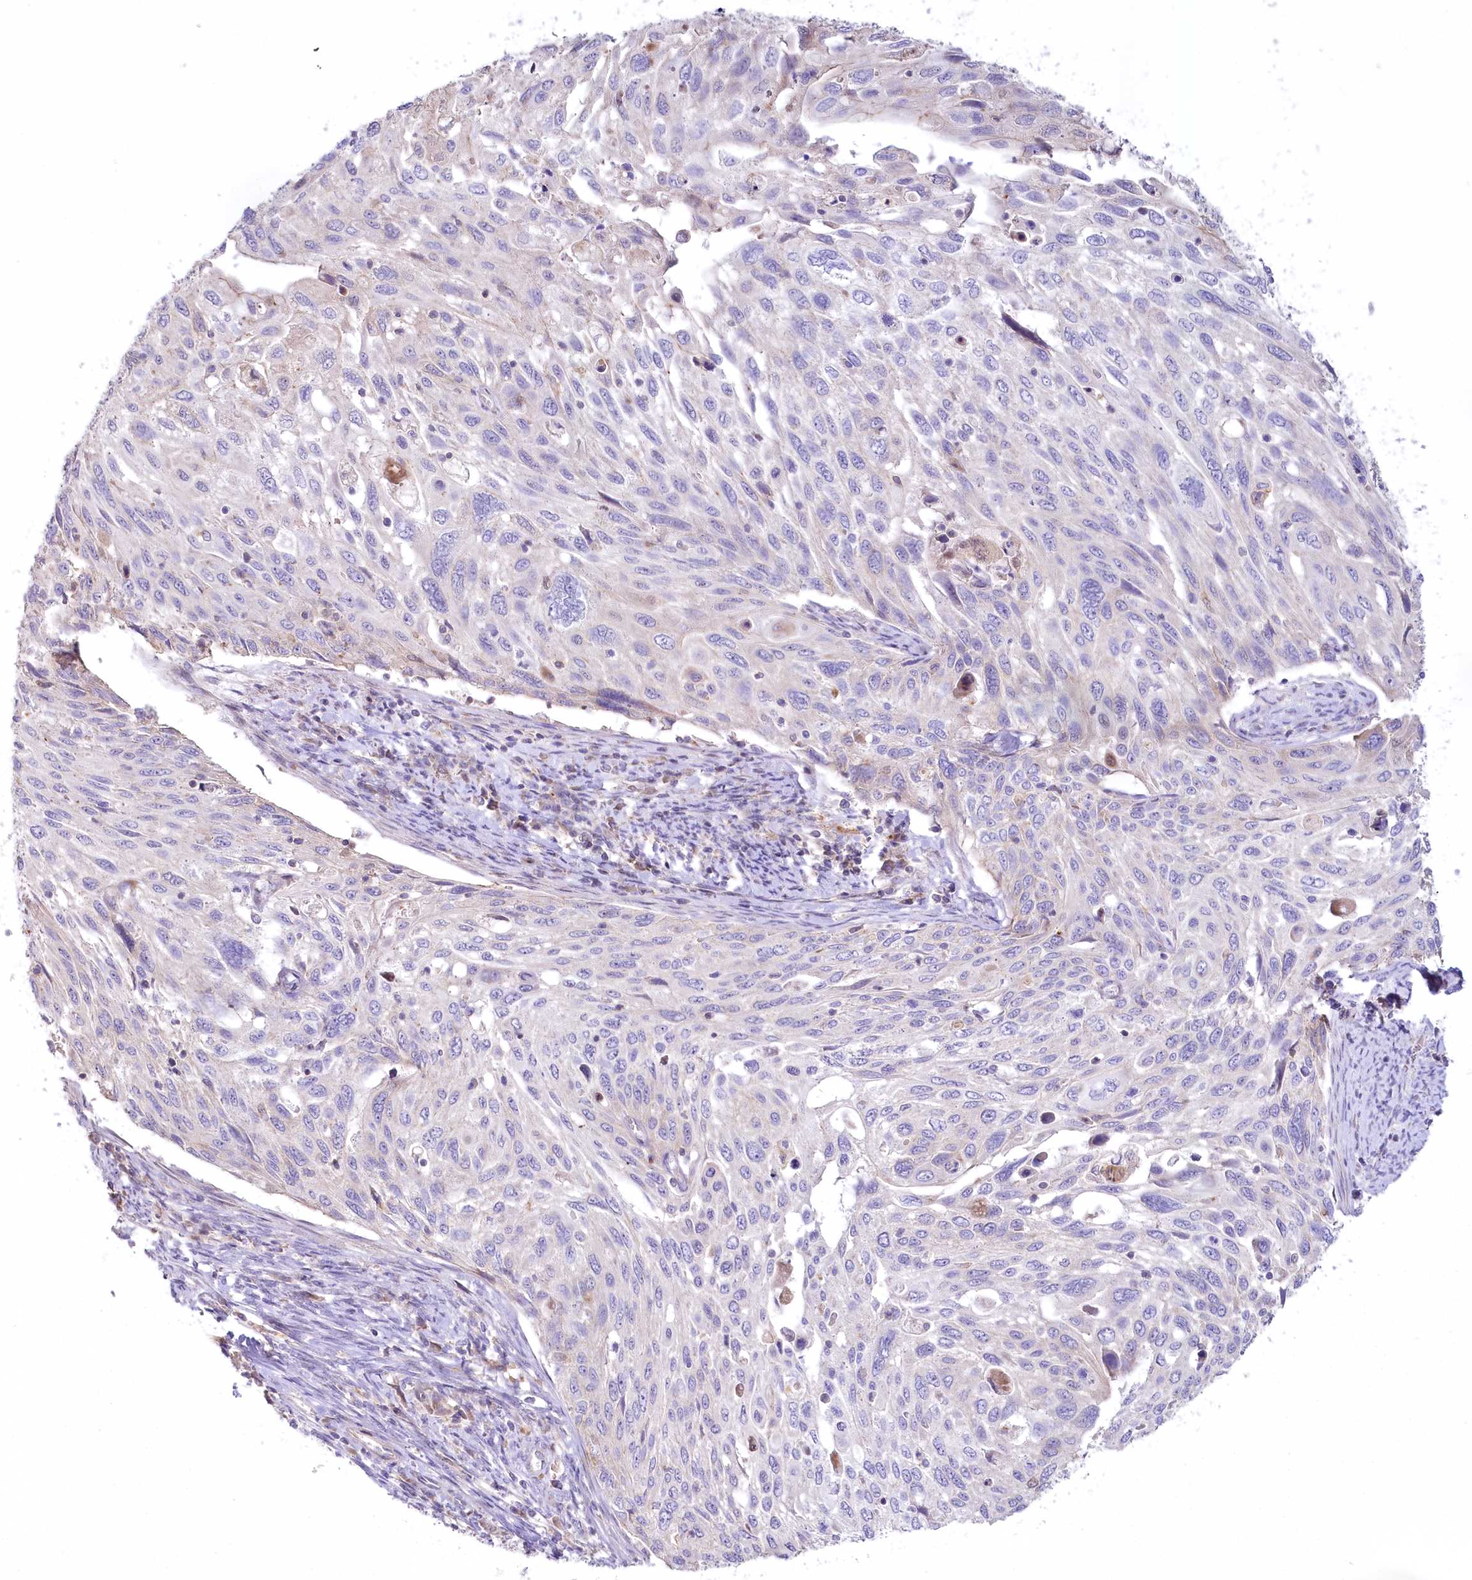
{"staining": {"intensity": "negative", "quantity": "none", "location": "none"}, "tissue": "cervical cancer", "cell_type": "Tumor cells", "image_type": "cancer", "snomed": [{"axis": "morphology", "description": "Squamous cell carcinoma, NOS"}, {"axis": "topography", "description": "Cervix"}], "caption": "The image demonstrates no staining of tumor cells in squamous cell carcinoma (cervical).", "gene": "SLC6A11", "patient": {"sex": "female", "age": 70}}